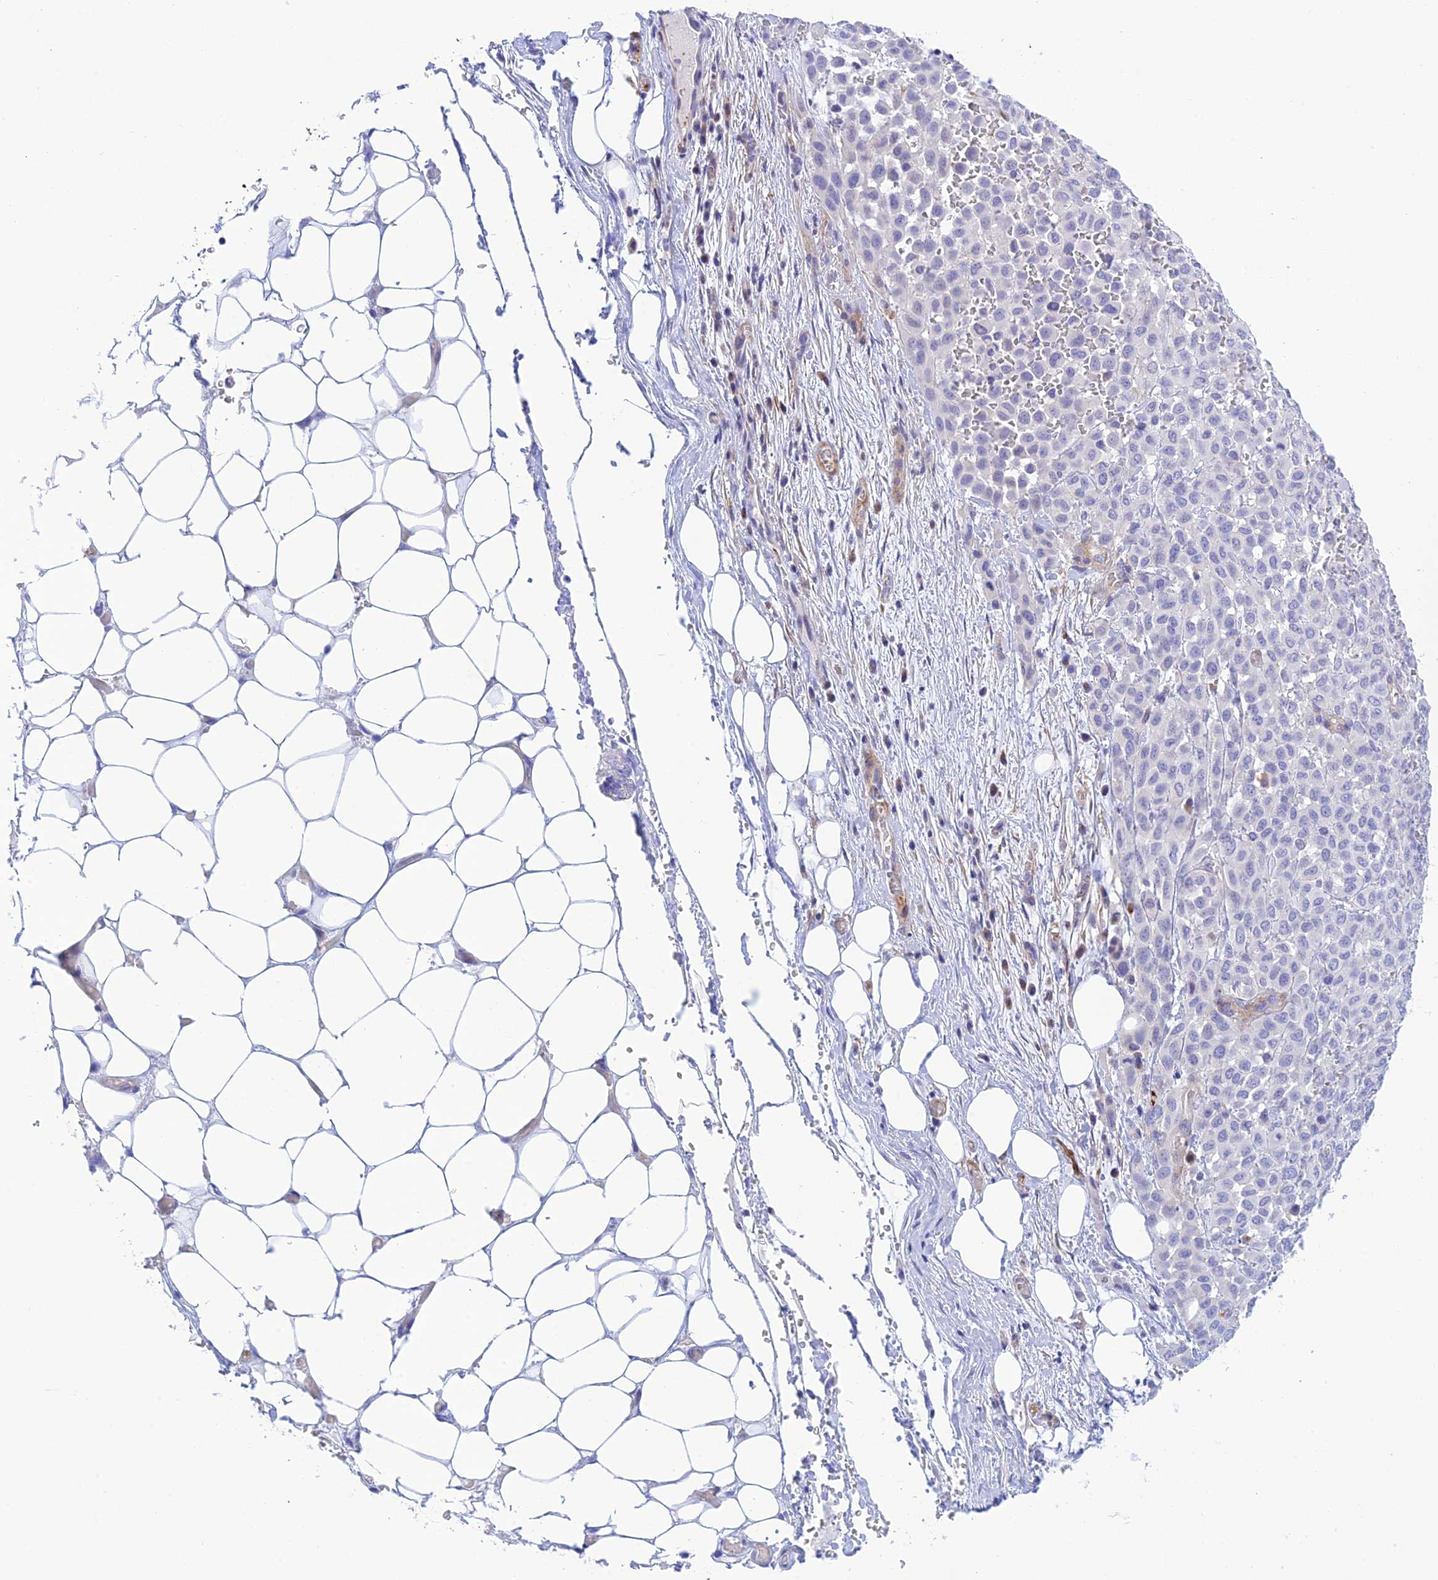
{"staining": {"intensity": "negative", "quantity": "none", "location": "none"}, "tissue": "melanoma", "cell_type": "Tumor cells", "image_type": "cancer", "snomed": [{"axis": "morphology", "description": "Malignant melanoma, Metastatic site"}, {"axis": "topography", "description": "Skin"}], "caption": "Micrograph shows no significant protein positivity in tumor cells of malignant melanoma (metastatic site).", "gene": "ZDHHC16", "patient": {"sex": "female", "age": 81}}